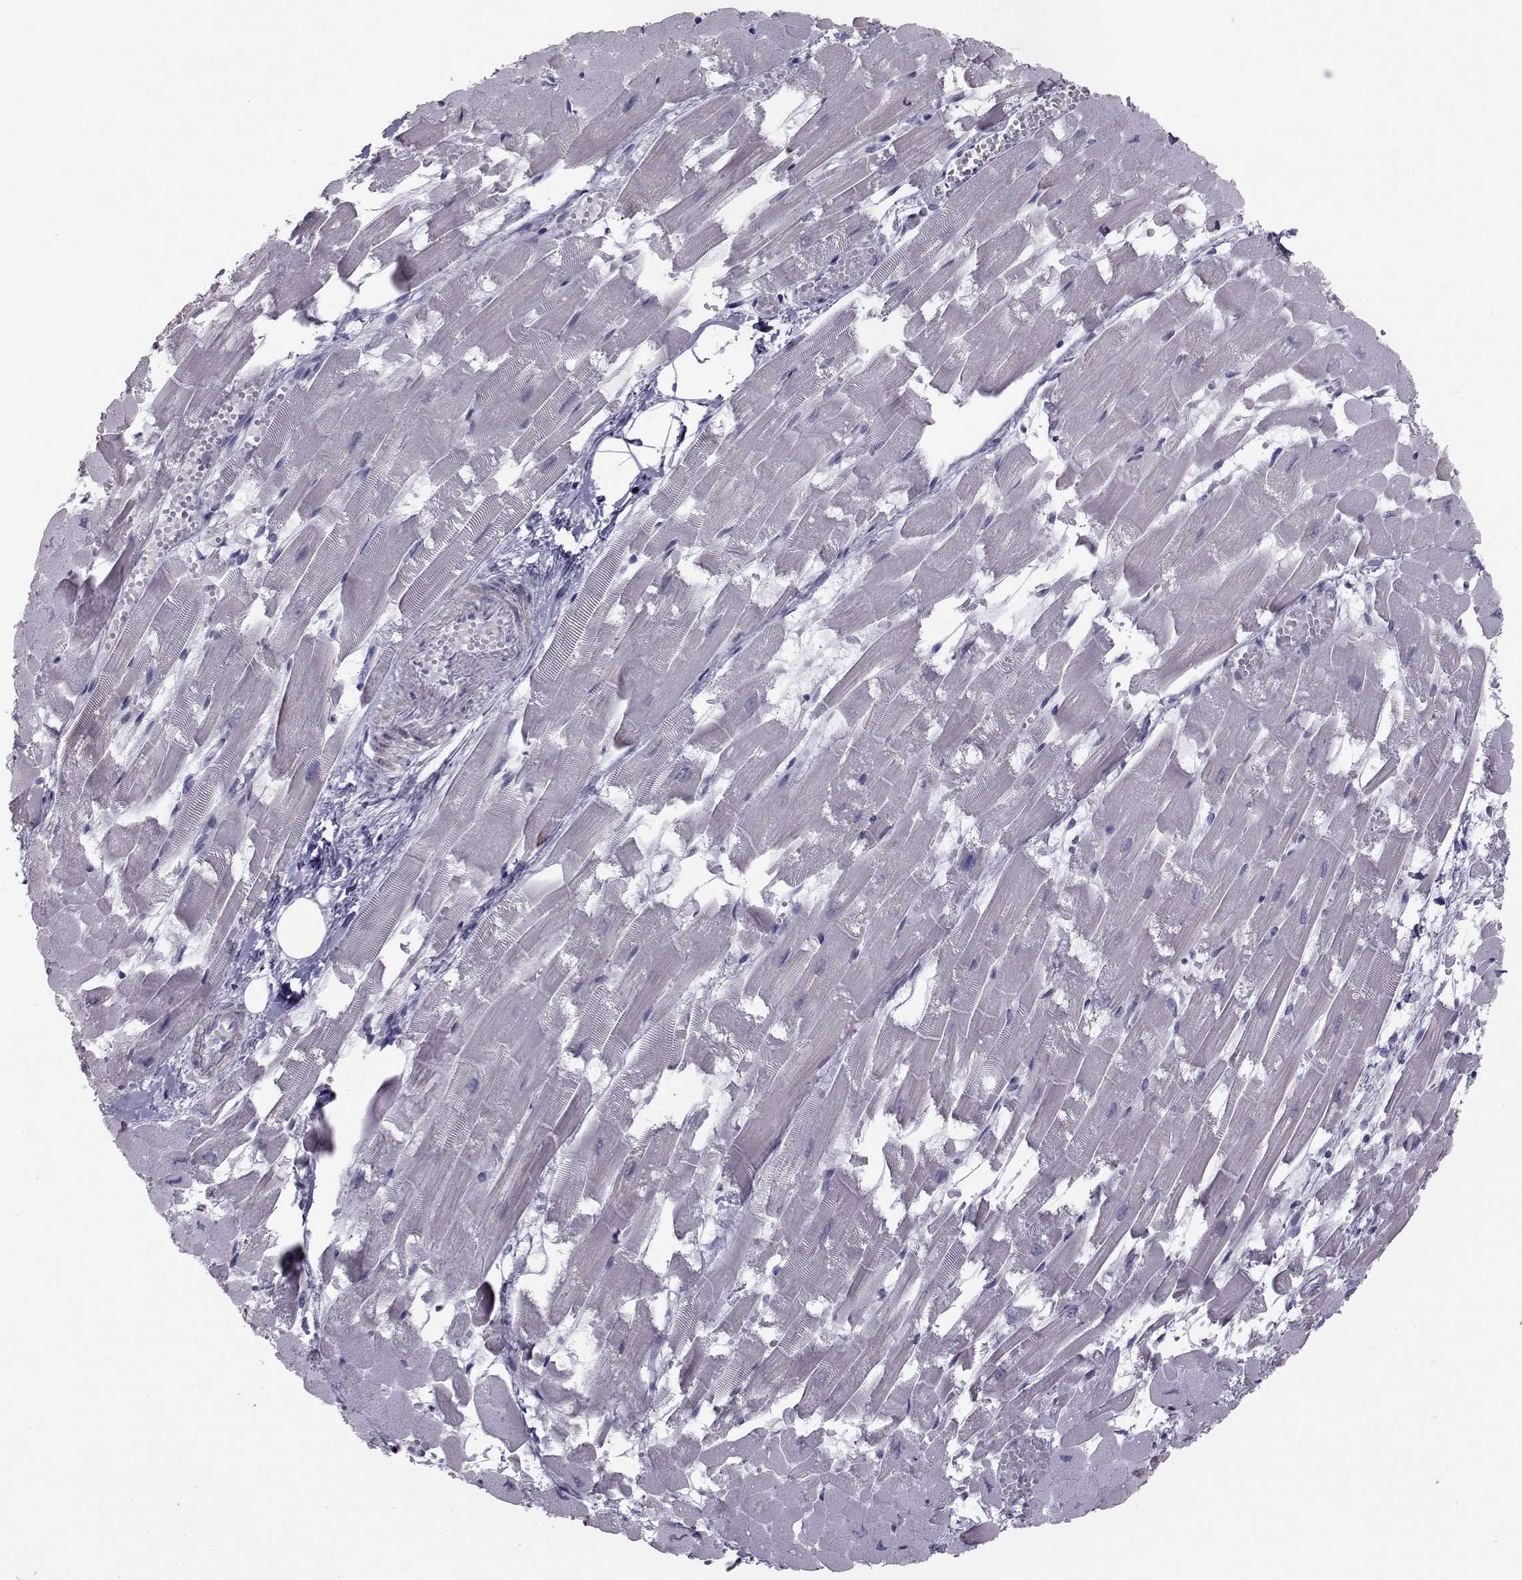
{"staining": {"intensity": "negative", "quantity": "none", "location": "none"}, "tissue": "heart muscle", "cell_type": "Cardiomyocytes", "image_type": "normal", "snomed": [{"axis": "morphology", "description": "Normal tissue, NOS"}, {"axis": "topography", "description": "Heart"}], "caption": "IHC histopathology image of benign heart muscle stained for a protein (brown), which shows no expression in cardiomyocytes.", "gene": "GARIN3", "patient": {"sex": "female", "age": 52}}